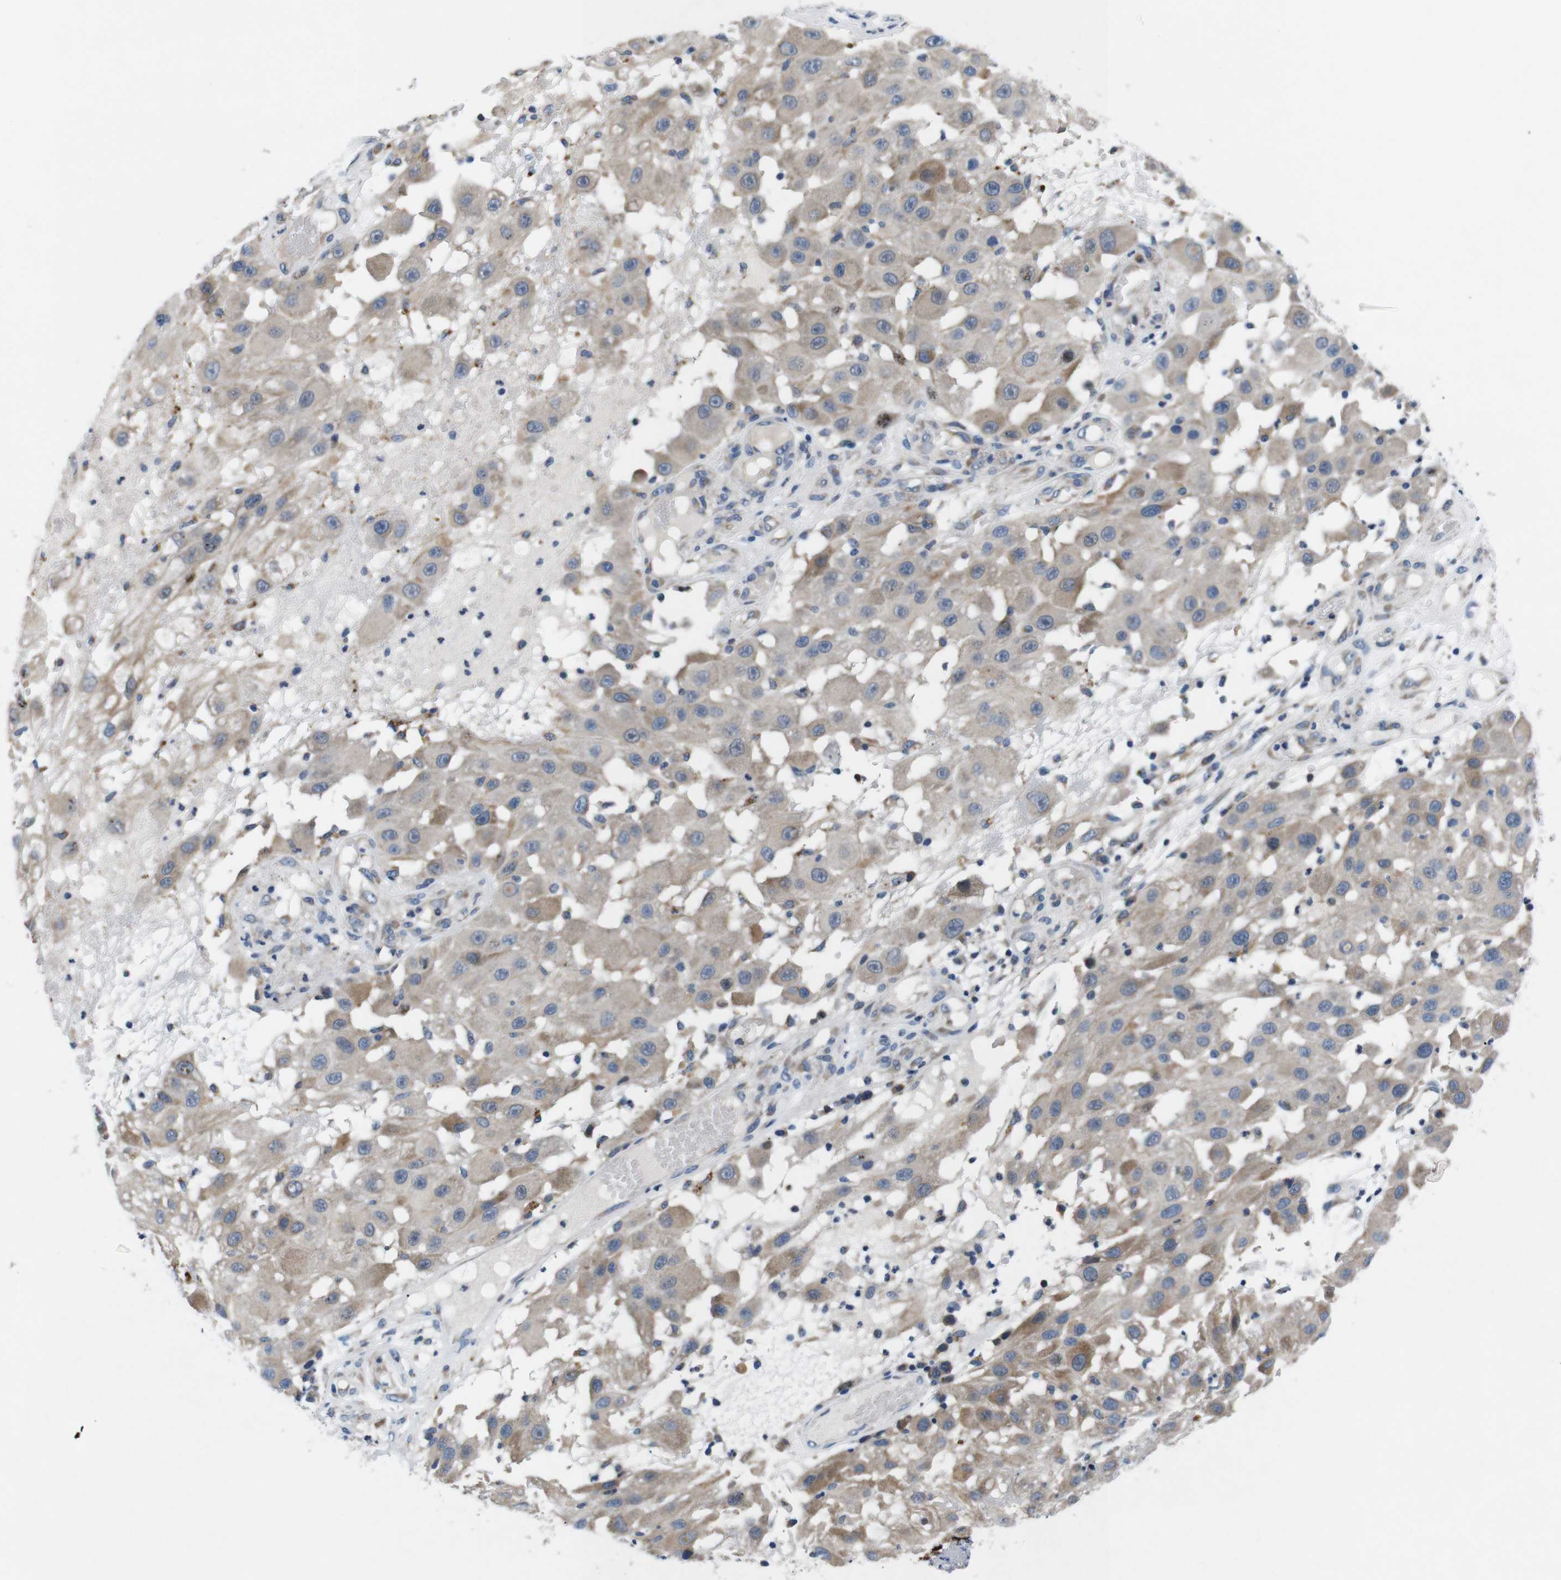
{"staining": {"intensity": "moderate", "quantity": "25%-75%", "location": "cytoplasmic/membranous"}, "tissue": "melanoma", "cell_type": "Tumor cells", "image_type": "cancer", "snomed": [{"axis": "morphology", "description": "Malignant melanoma, NOS"}, {"axis": "topography", "description": "Skin"}], "caption": "Melanoma was stained to show a protein in brown. There is medium levels of moderate cytoplasmic/membranous expression in approximately 25%-75% of tumor cells. The staining was performed using DAB (3,3'-diaminobenzidine) to visualize the protein expression in brown, while the nuclei were stained in blue with hematoxylin (Magnification: 20x).", "gene": "JAK1", "patient": {"sex": "female", "age": 81}}